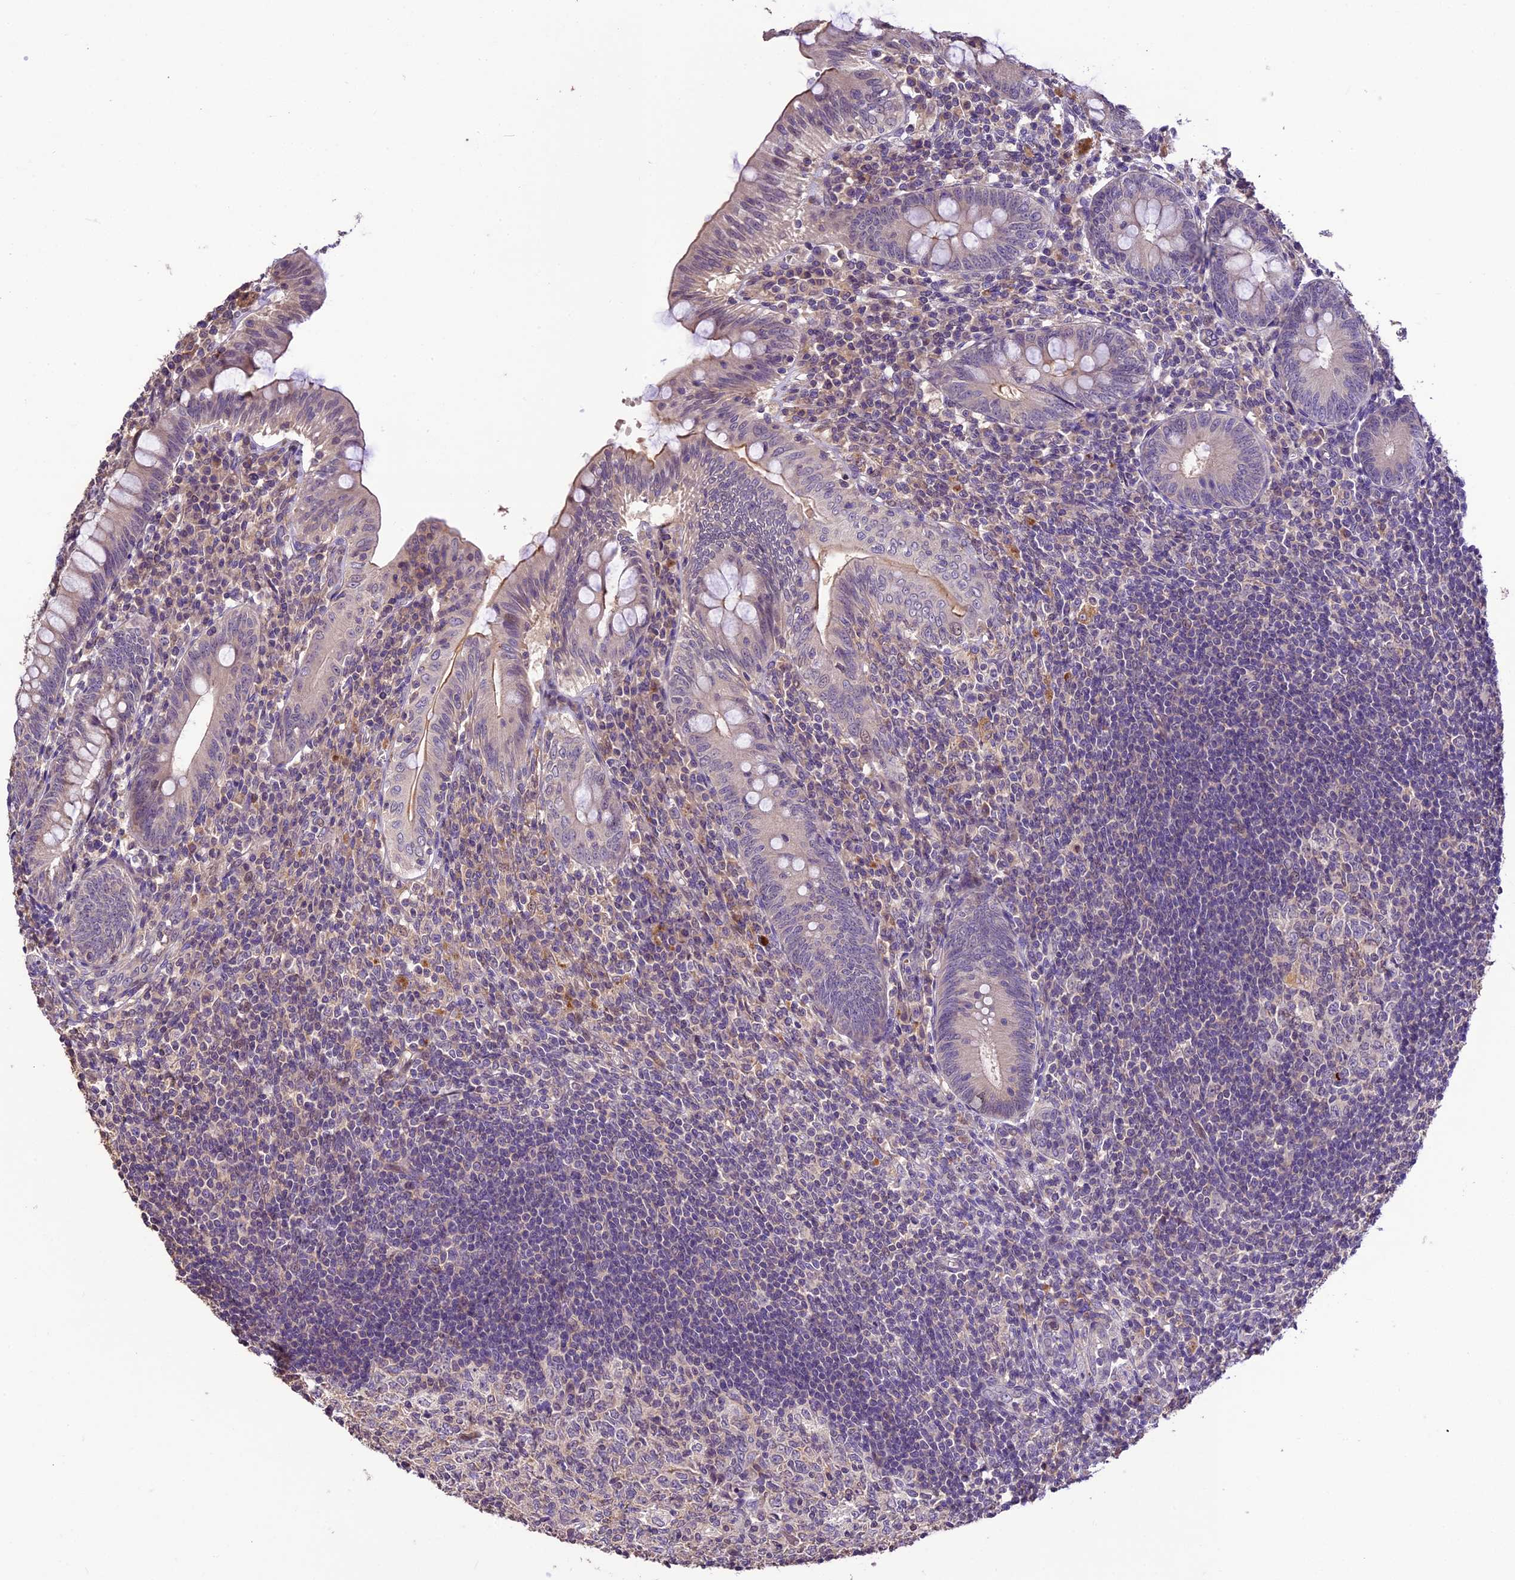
{"staining": {"intensity": "moderate", "quantity": "25%-75%", "location": "cytoplasmic/membranous"}, "tissue": "appendix", "cell_type": "Glandular cells", "image_type": "normal", "snomed": [{"axis": "morphology", "description": "Normal tissue, NOS"}, {"axis": "topography", "description": "Appendix"}], "caption": "An immunohistochemistry micrograph of normal tissue is shown. Protein staining in brown highlights moderate cytoplasmic/membranous positivity in appendix within glandular cells.", "gene": "DGKH", "patient": {"sex": "male", "age": 14}}